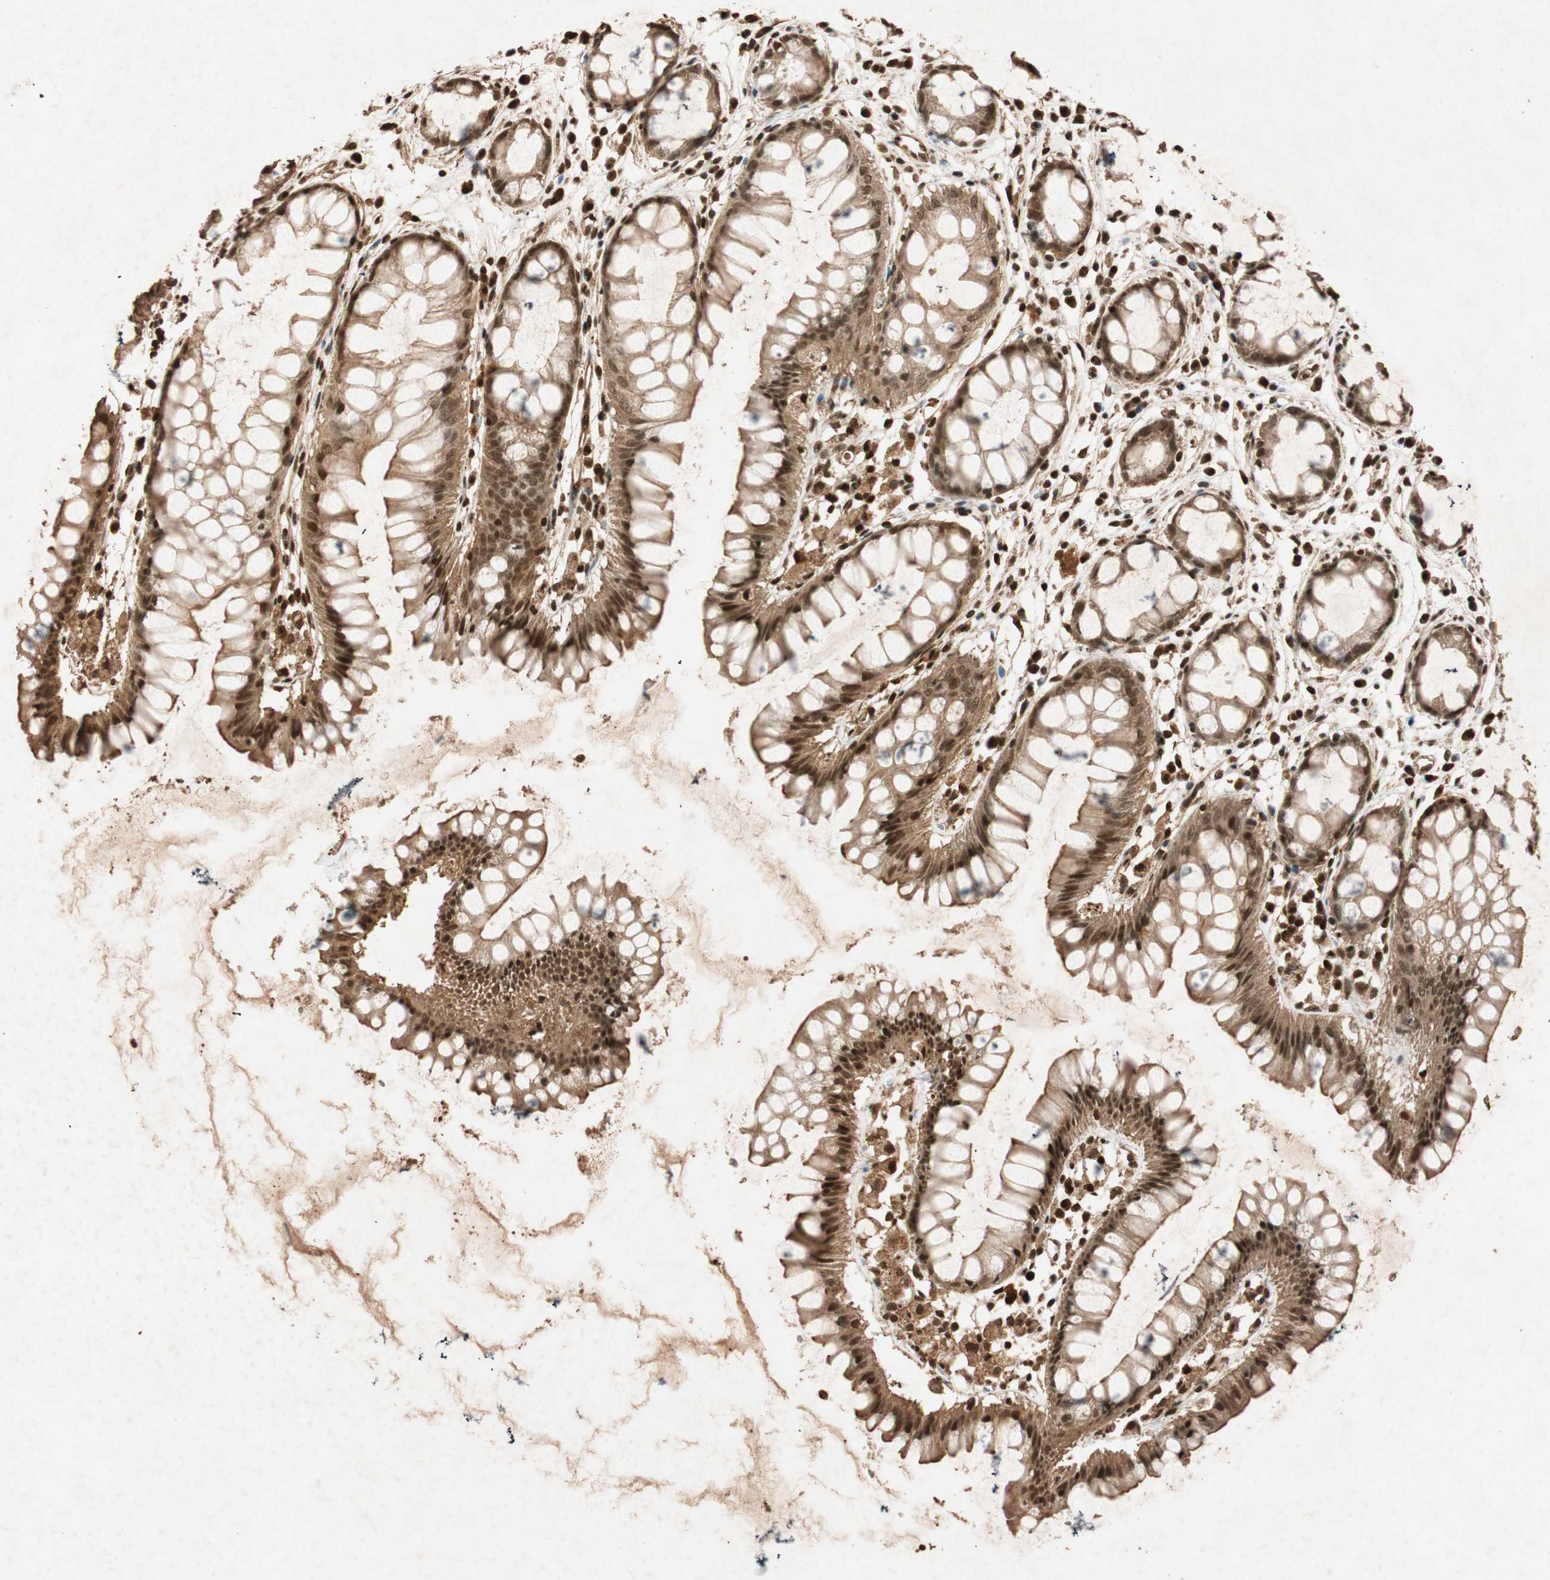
{"staining": {"intensity": "strong", "quantity": ">75%", "location": "nuclear"}, "tissue": "rectum", "cell_type": "Glandular cells", "image_type": "normal", "snomed": [{"axis": "morphology", "description": "Normal tissue, NOS"}, {"axis": "morphology", "description": "Adenocarcinoma, NOS"}, {"axis": "topography", "description": "Rectum"}], "caption": "This is a micrograph of immunohistochemistry staining of unremarkable rectum, which shows strong positivity in the nuclear of glandular cells.", "gene": "ALKBH5", "patient": {"sex": "female", "age": 65}}